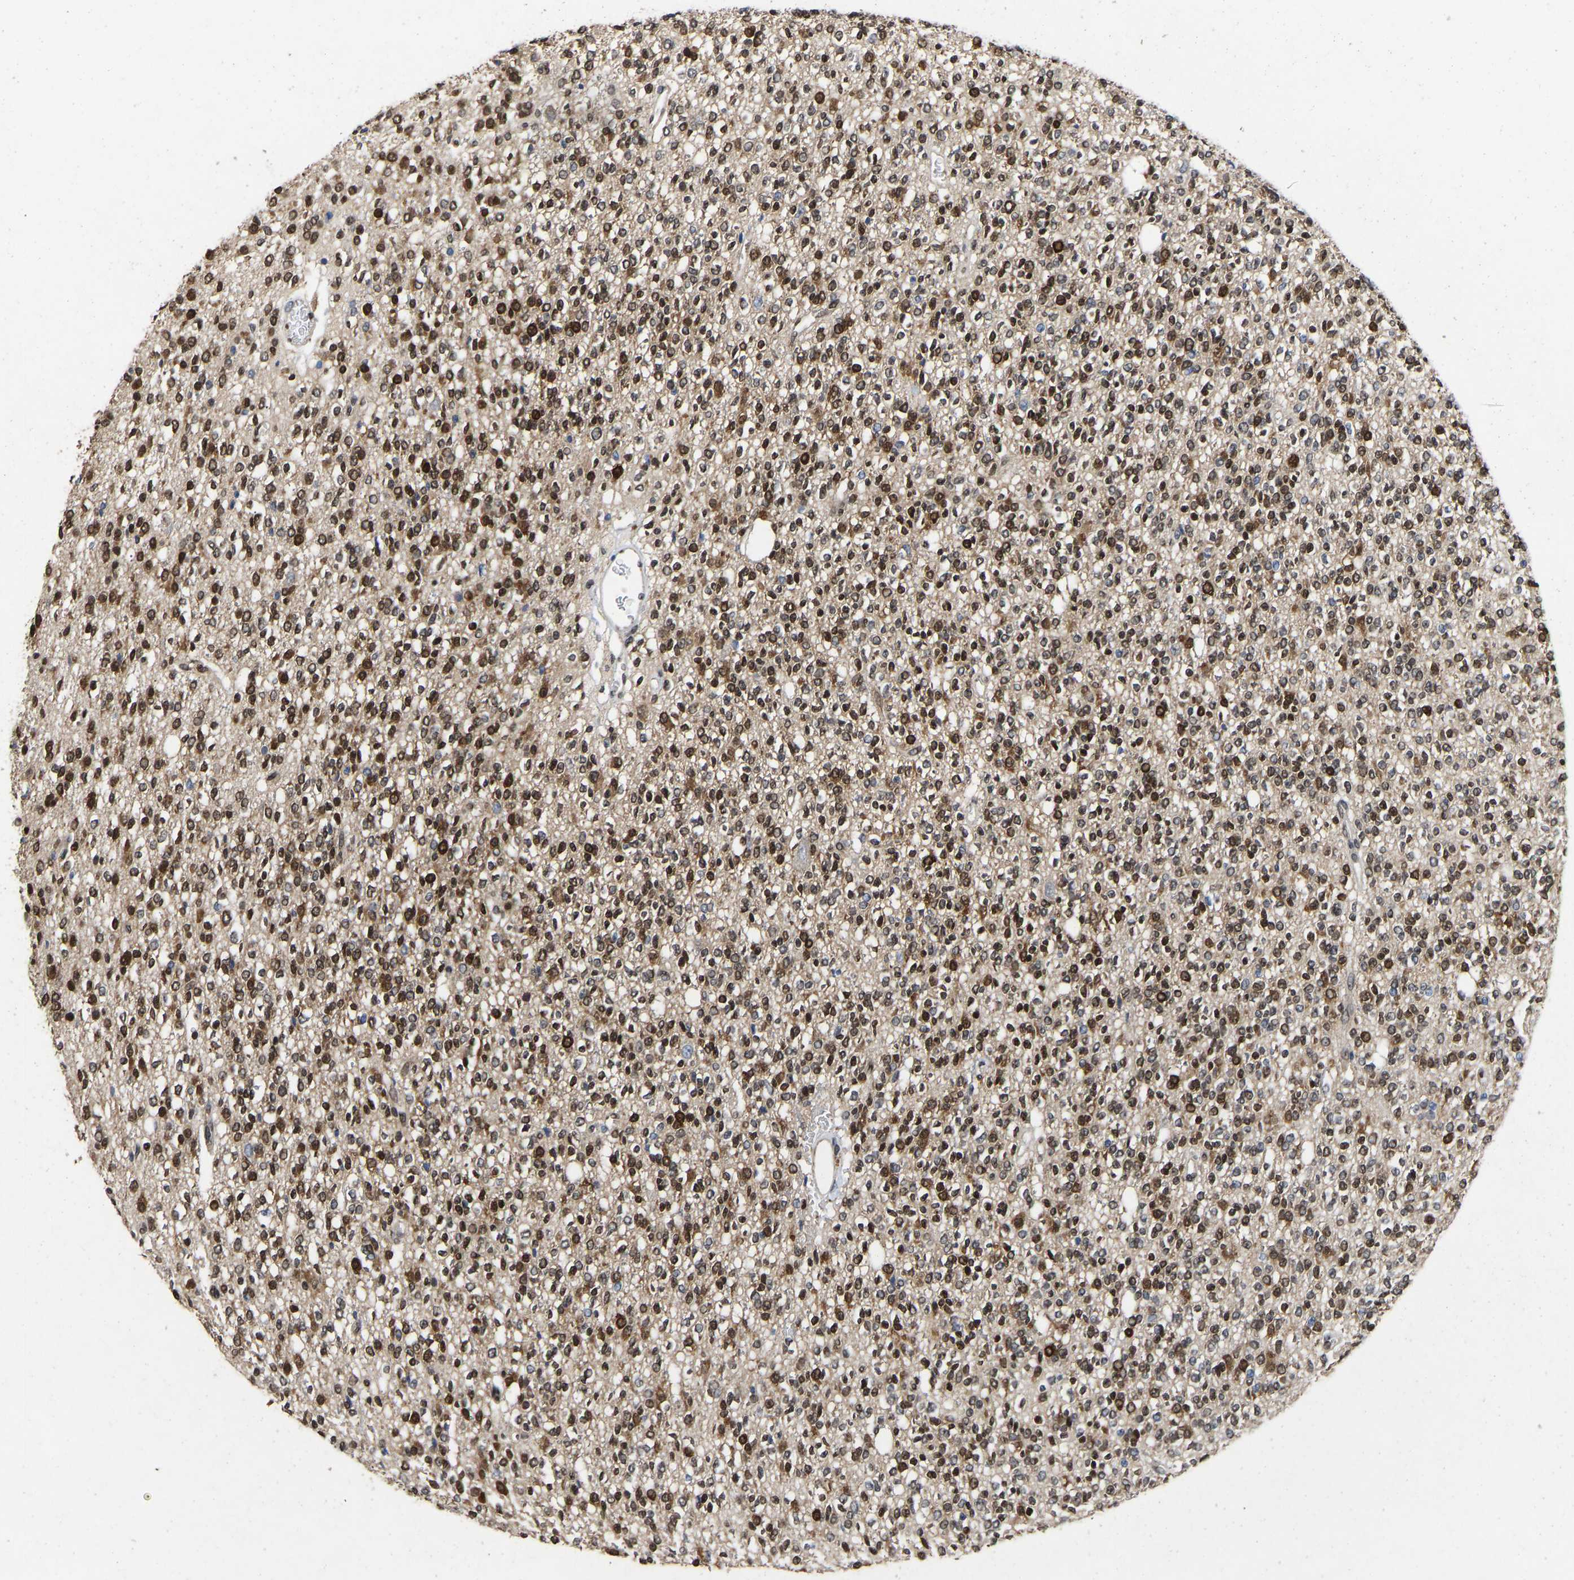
{"staining": {"intensity": "moderate", "quantity": ">75%", "location": "nuclear"}, "tissue": "glioma", "cell_type": "Tumor cells", "image_type": "cancer", "snomed": [{"axis": "morphology", "description": "Glioma, malignant, High grade"}, {"axis": "topography", "description": "Brain"}], "caption": "IHC staining of glioma, which demonstrates medium levels of moderate nuclear positivity in approximately >75% of tumor cells indicating moderate nuclear protein positivity. The staining was performed using DAB (brown) for protein detection and nuclei were counterstained in hematoxylin (blue).", "gene": "QKI", "patient": {"sex": "male", "age": 34}}